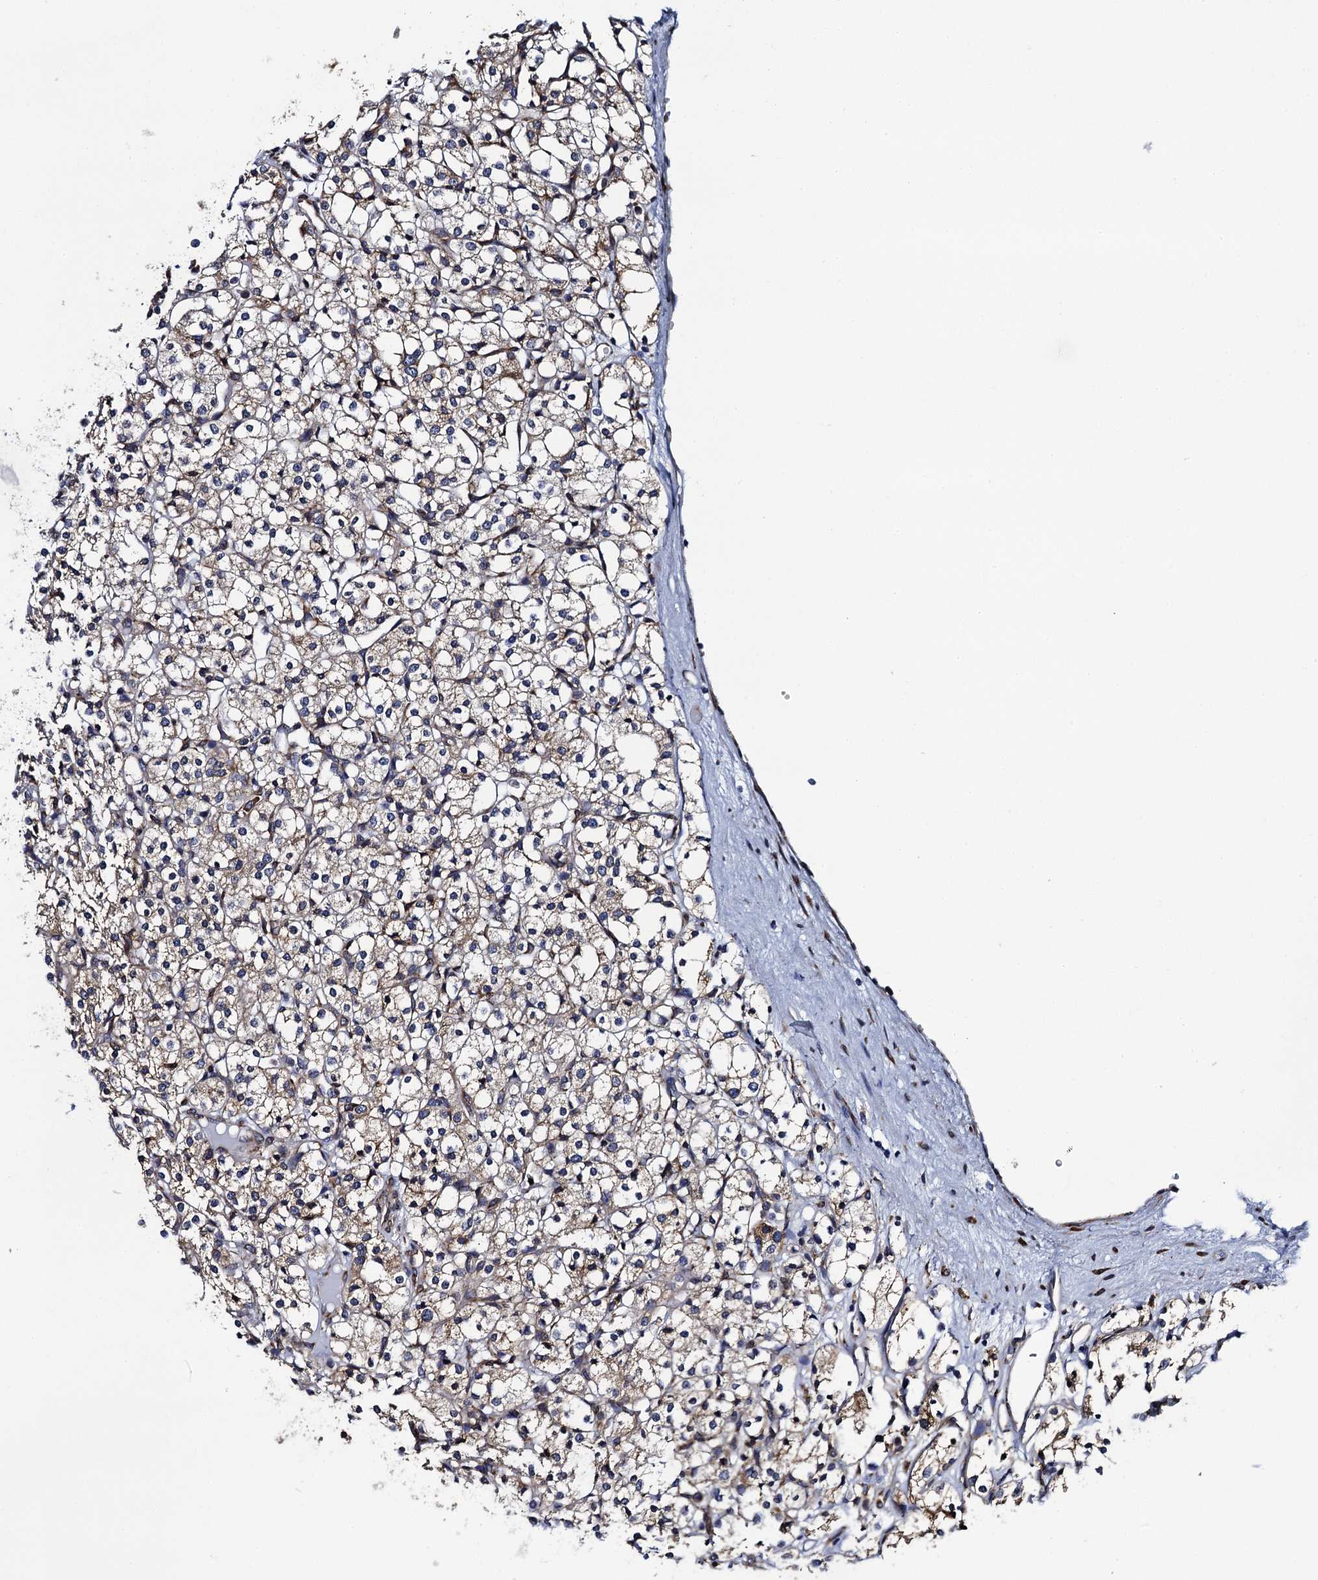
{"staining": {"intensity": "moderate", "quantity": "25%-75%", "location": "cytoplasmic/membranous"}, "tissue": "renal cancer", "cell_type": "Tumor cells", "image_type": "cancer", "snomed": [{"axis": "morphology", "description": "Adenocarcinoma, NOS"}, {"axis": "topography", "description": "Kidney"}], "caption": "About 25%-75% of tumor cells in adenocarcinoma (renal) display moderate cytoplasmic/membranous protein expression as visualized by brown immunohistochemical staining.", "gene": "POGLUT3", "patient": {"sex": "male", "age": 77}}